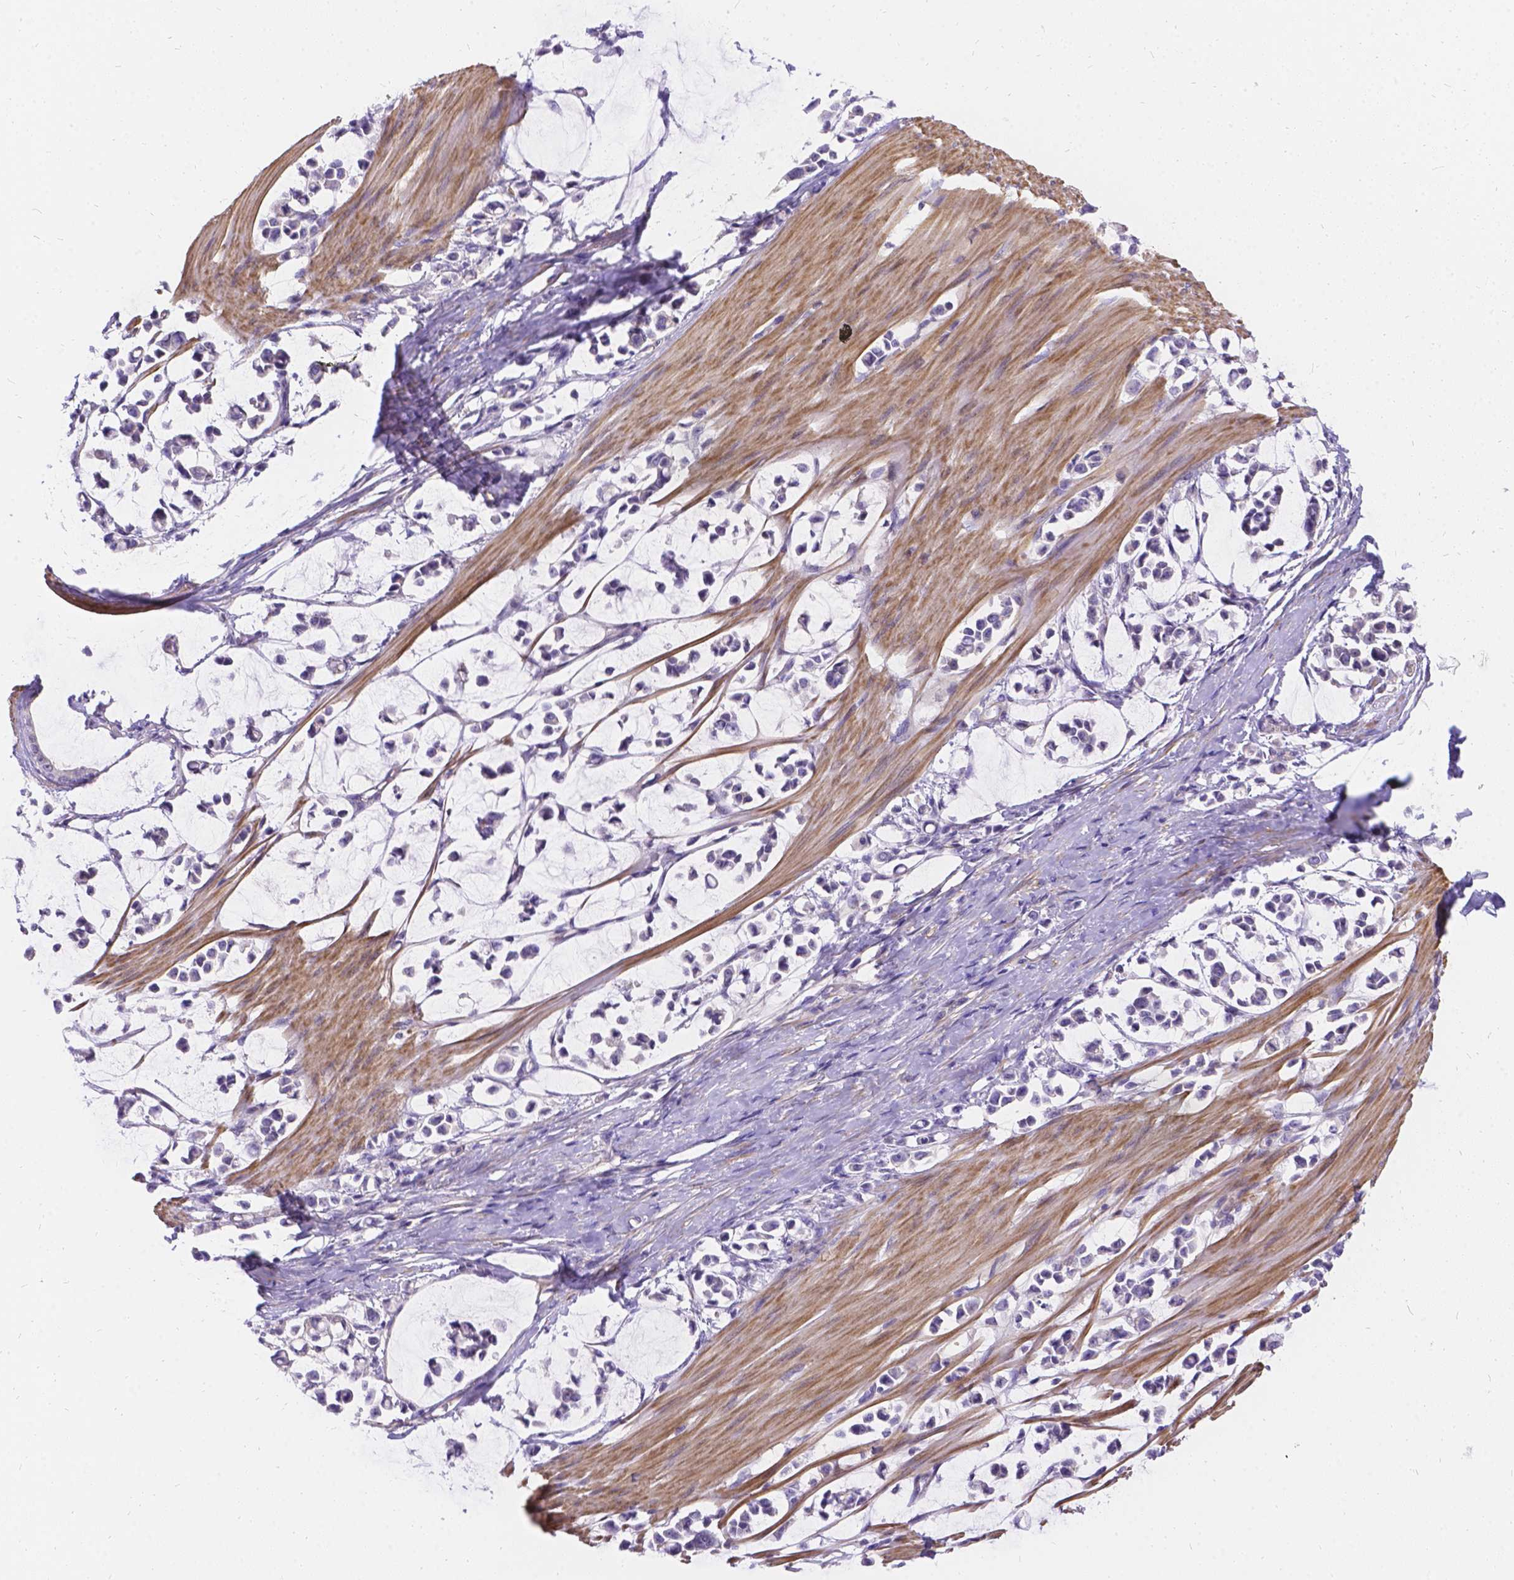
{"staining": {"intensity": "negative", "quantity": "none", "location": "none"}, "tissue": "stomach cancer", "cell_type": "Tumor cells", "image_type": "cancer", "snomed": [{"axis": "morphology", "description": "Adenocarcinoma, NOS"}, {"axis": "topography", "description": "Stomach"}], "caption": "Immunohistochemical staining of human stomach cancer (adenocarcinoma) exhibits no significant positivity in tumor cells.", "gene": "PALS1", "patient": {"sex": "male", "age": 82}}